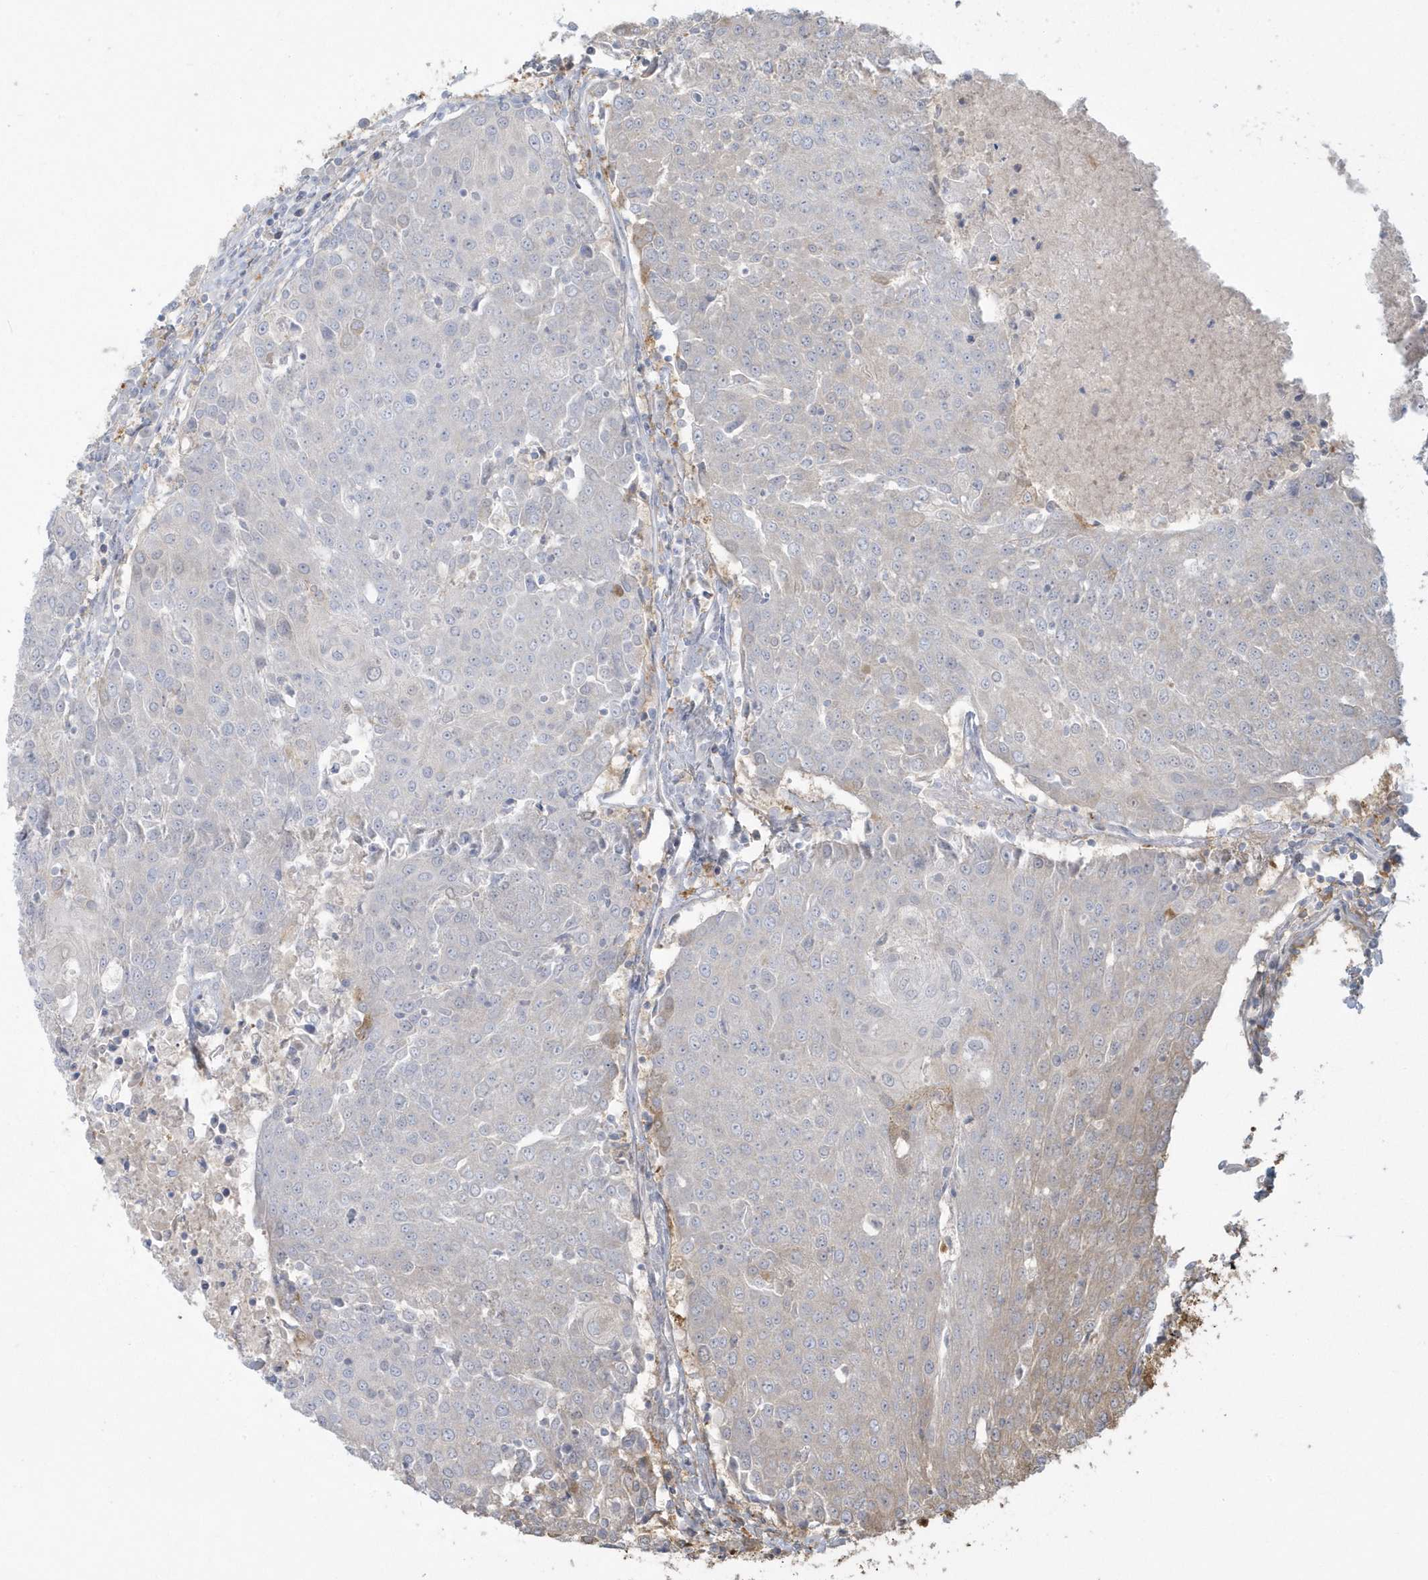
{"staining": {"intensity": "weak", "quantity": "<25%", "location": "cytoplasmic/membranous"}, "tissue": "urothelial cancer", "cell_type": "Tumor cells", "image_type": "cancer", "snomed": [{"axis": "morphology", "description": "Urothelial carcinoma, High grade"}, {"axis": "topography", "description": "Urinary bladder"}], "caption": "Tumor cells show no significant protein expression in urothelial cancer.", "gene": "HNMT", "patient": {"sex": "female", "age": 85}}